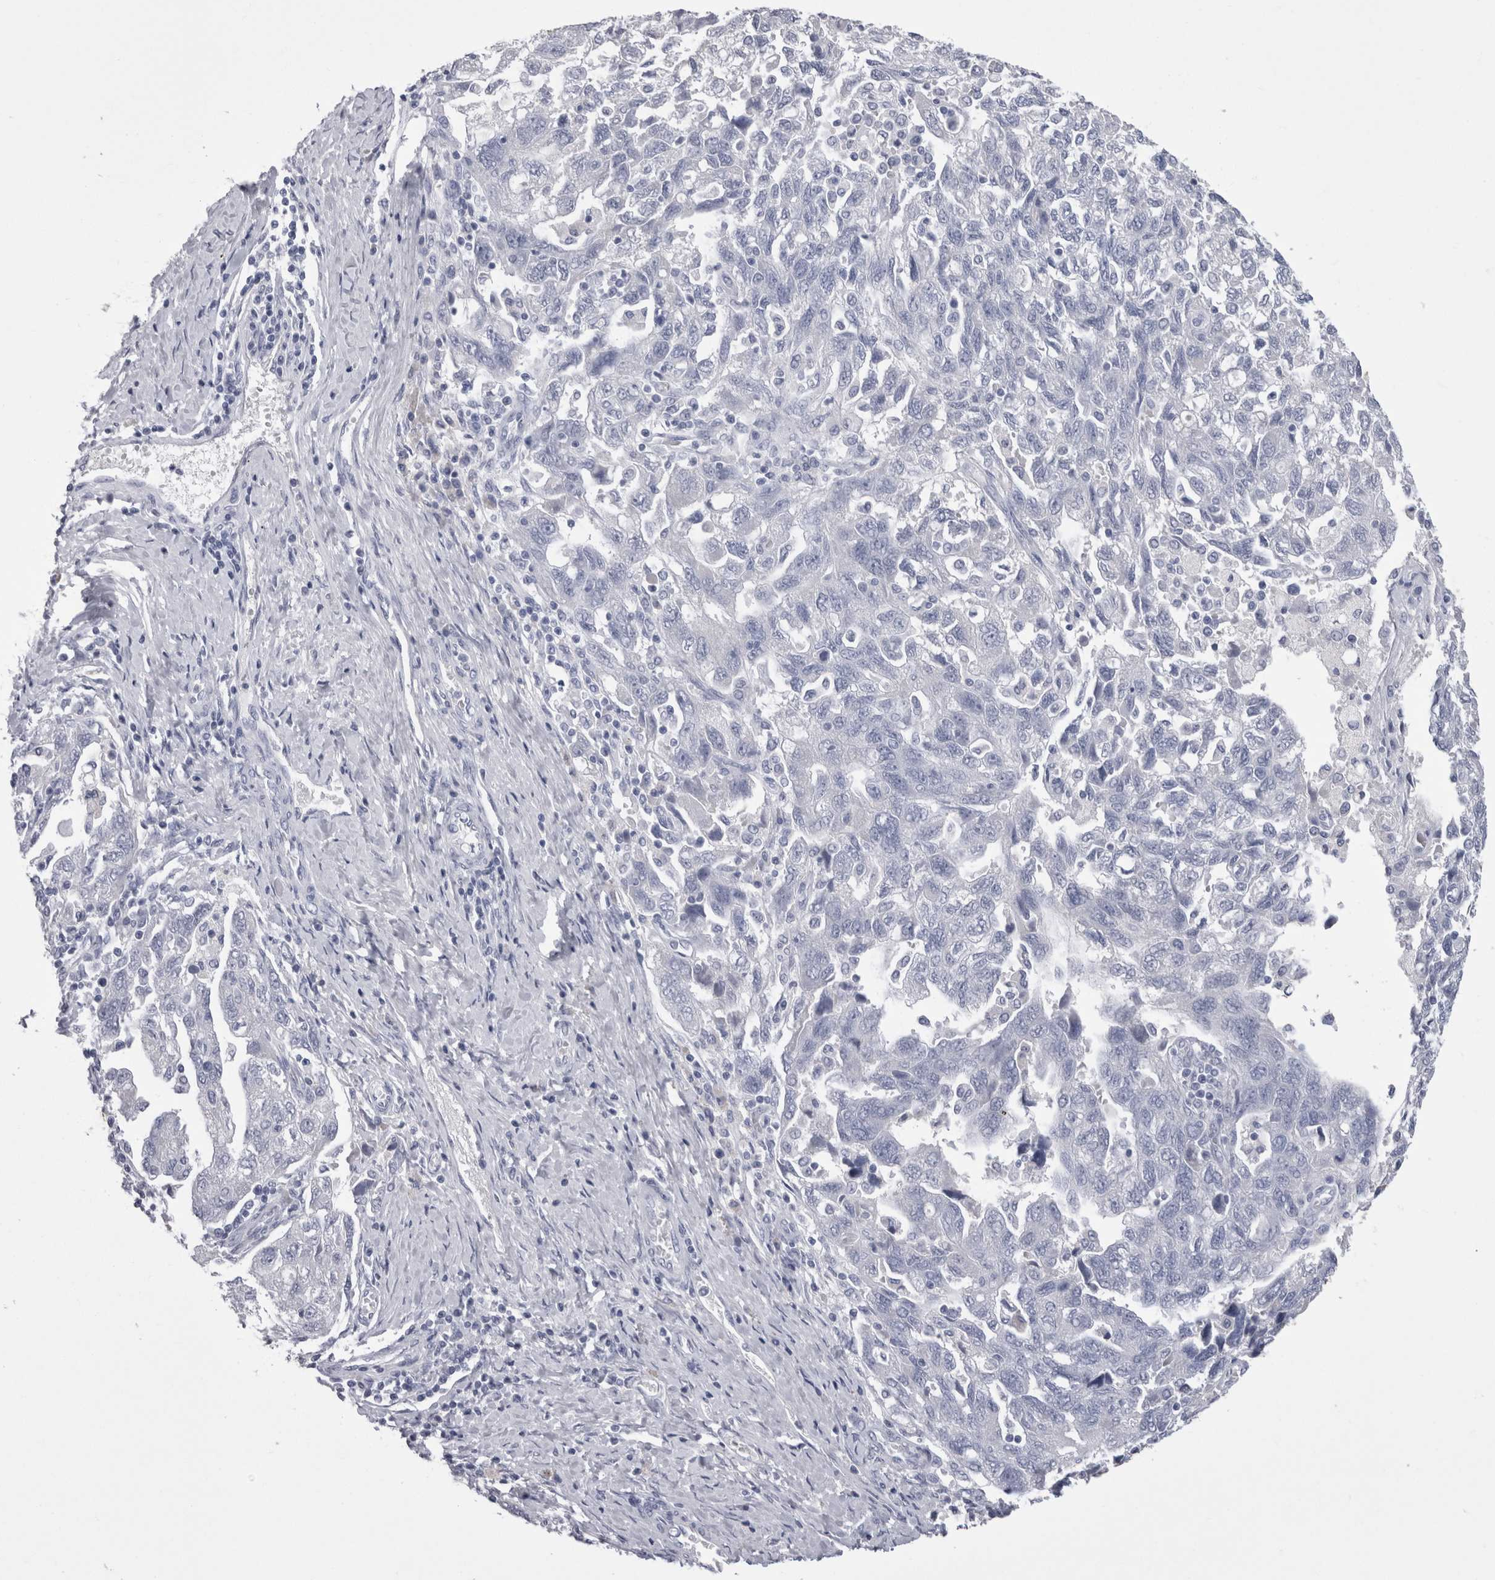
{"staining": {"intensity": "negative", "quantity": "none", "location": "none"}, "tissue": "ovarian cancer", "cell_type": "Tumor cells", "image_type": "cancer", "snomed": [{"axis": "morphology", "description": "Carcinoma, NOS"}, {"axis": "morphology", "description": "Cystadenocarcinoma, serous, NOS"}, {"axis": "topography", "description": "Ovary"}], "caption": "Immunohistochemical staining of ovarian cancer displays no significant expression in tumor cells.", "gene": "CDHR5", "patient": {"sex": "female", "age": 69}}